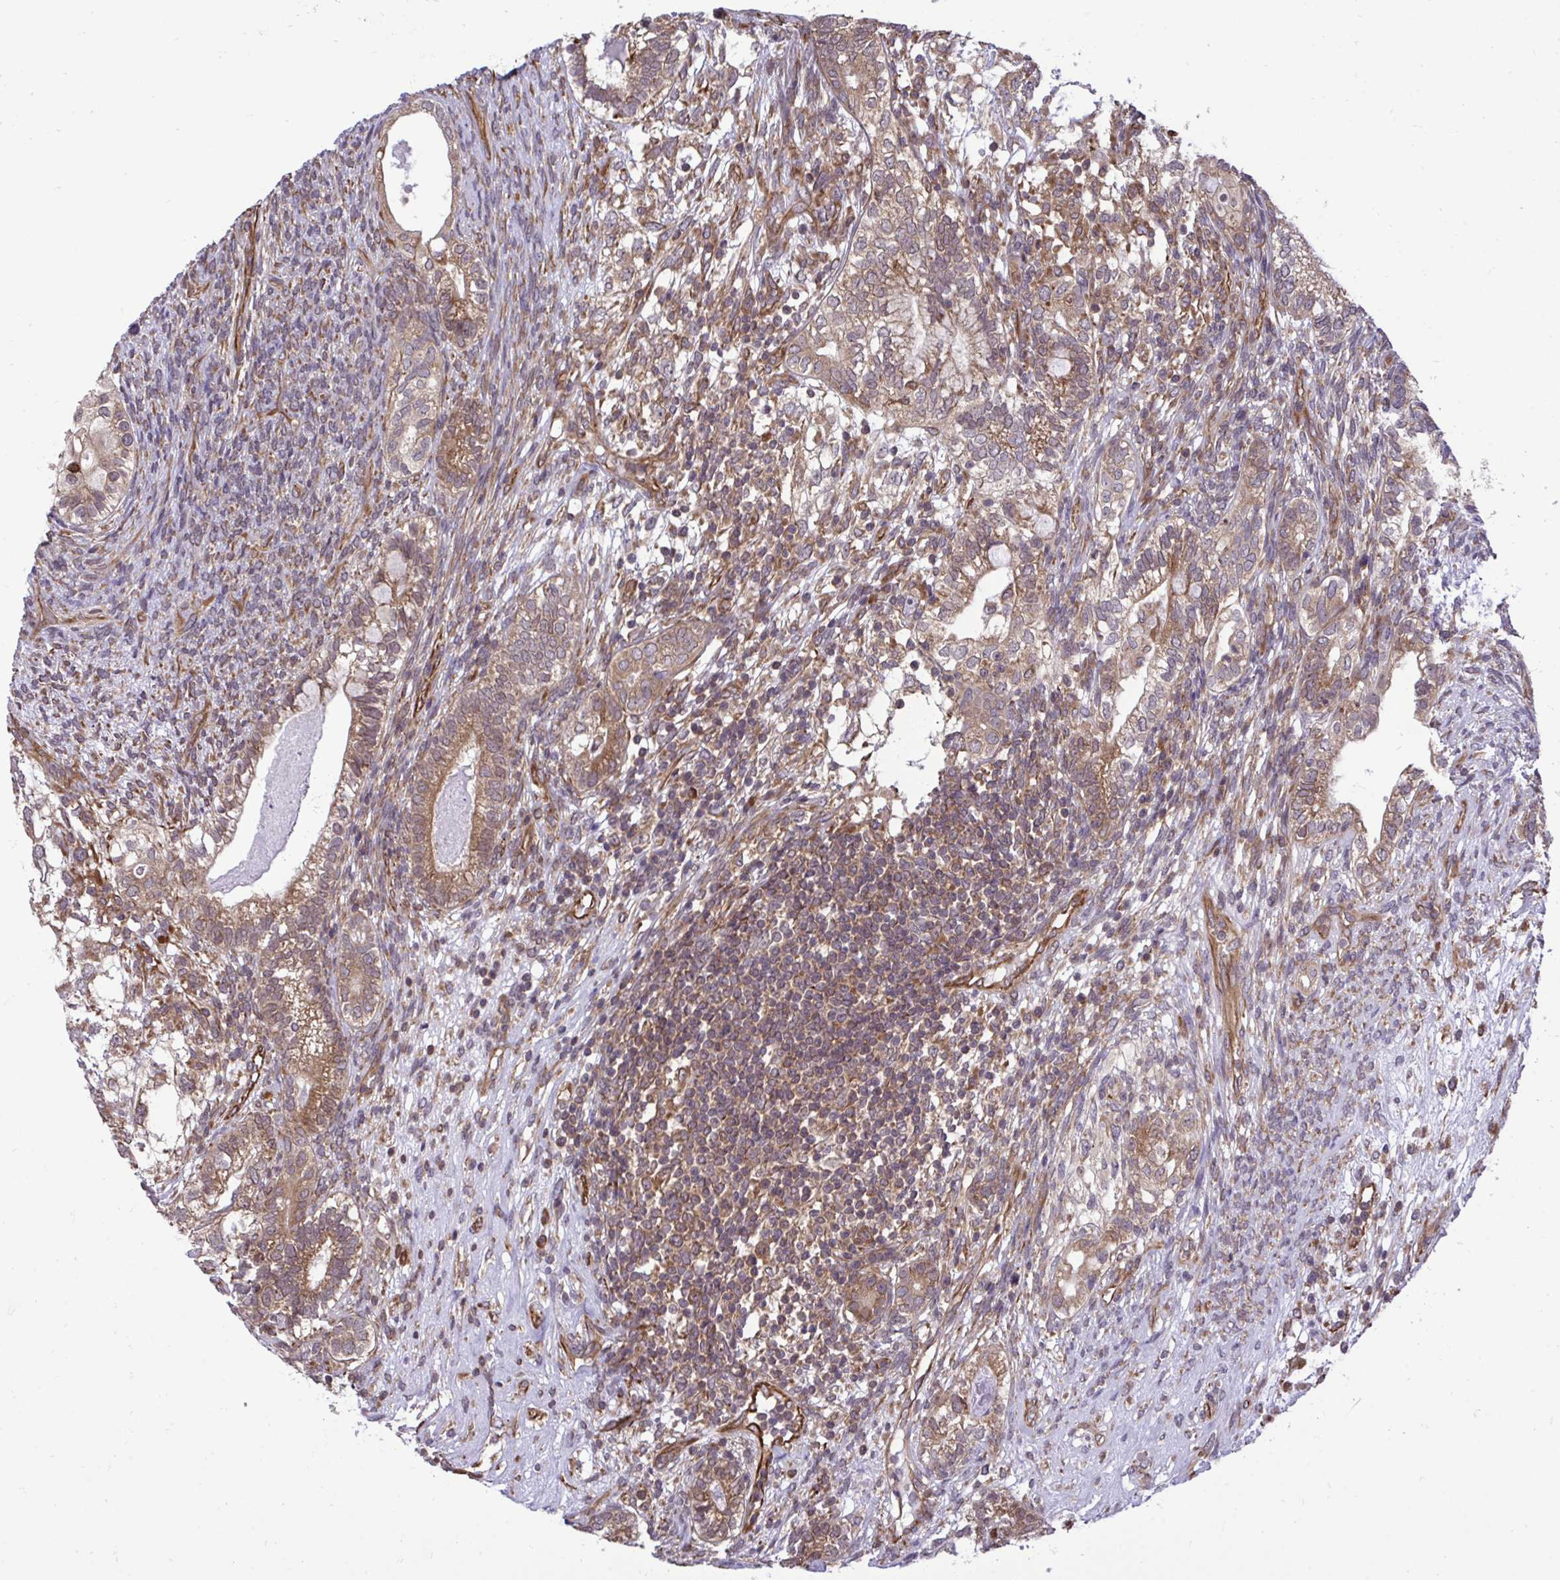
{"staining": {"intensity": "moderate", "quantity": ">75%", "location": "cytoplasmic/membranous"}, "tissue": "testis cancer", "cell_type": "Tumor cells", "image_type": "cancer", "snomed": [{"axis": "morphology", "description": "Seminoma, NOS"}, {"axis": "morphology", "description": "Carcinoma, Embryonal, NOS"}, {"axis": "topography", "description": "Testis"}], "caption": "Human testis seminoma stained with a brown dye displays moderate cytoplasmic/membranous positive positivity in approximately >75% of tumor cells.", "gene": "RPS15", "patient": {"sex": "male", "age": 41}}